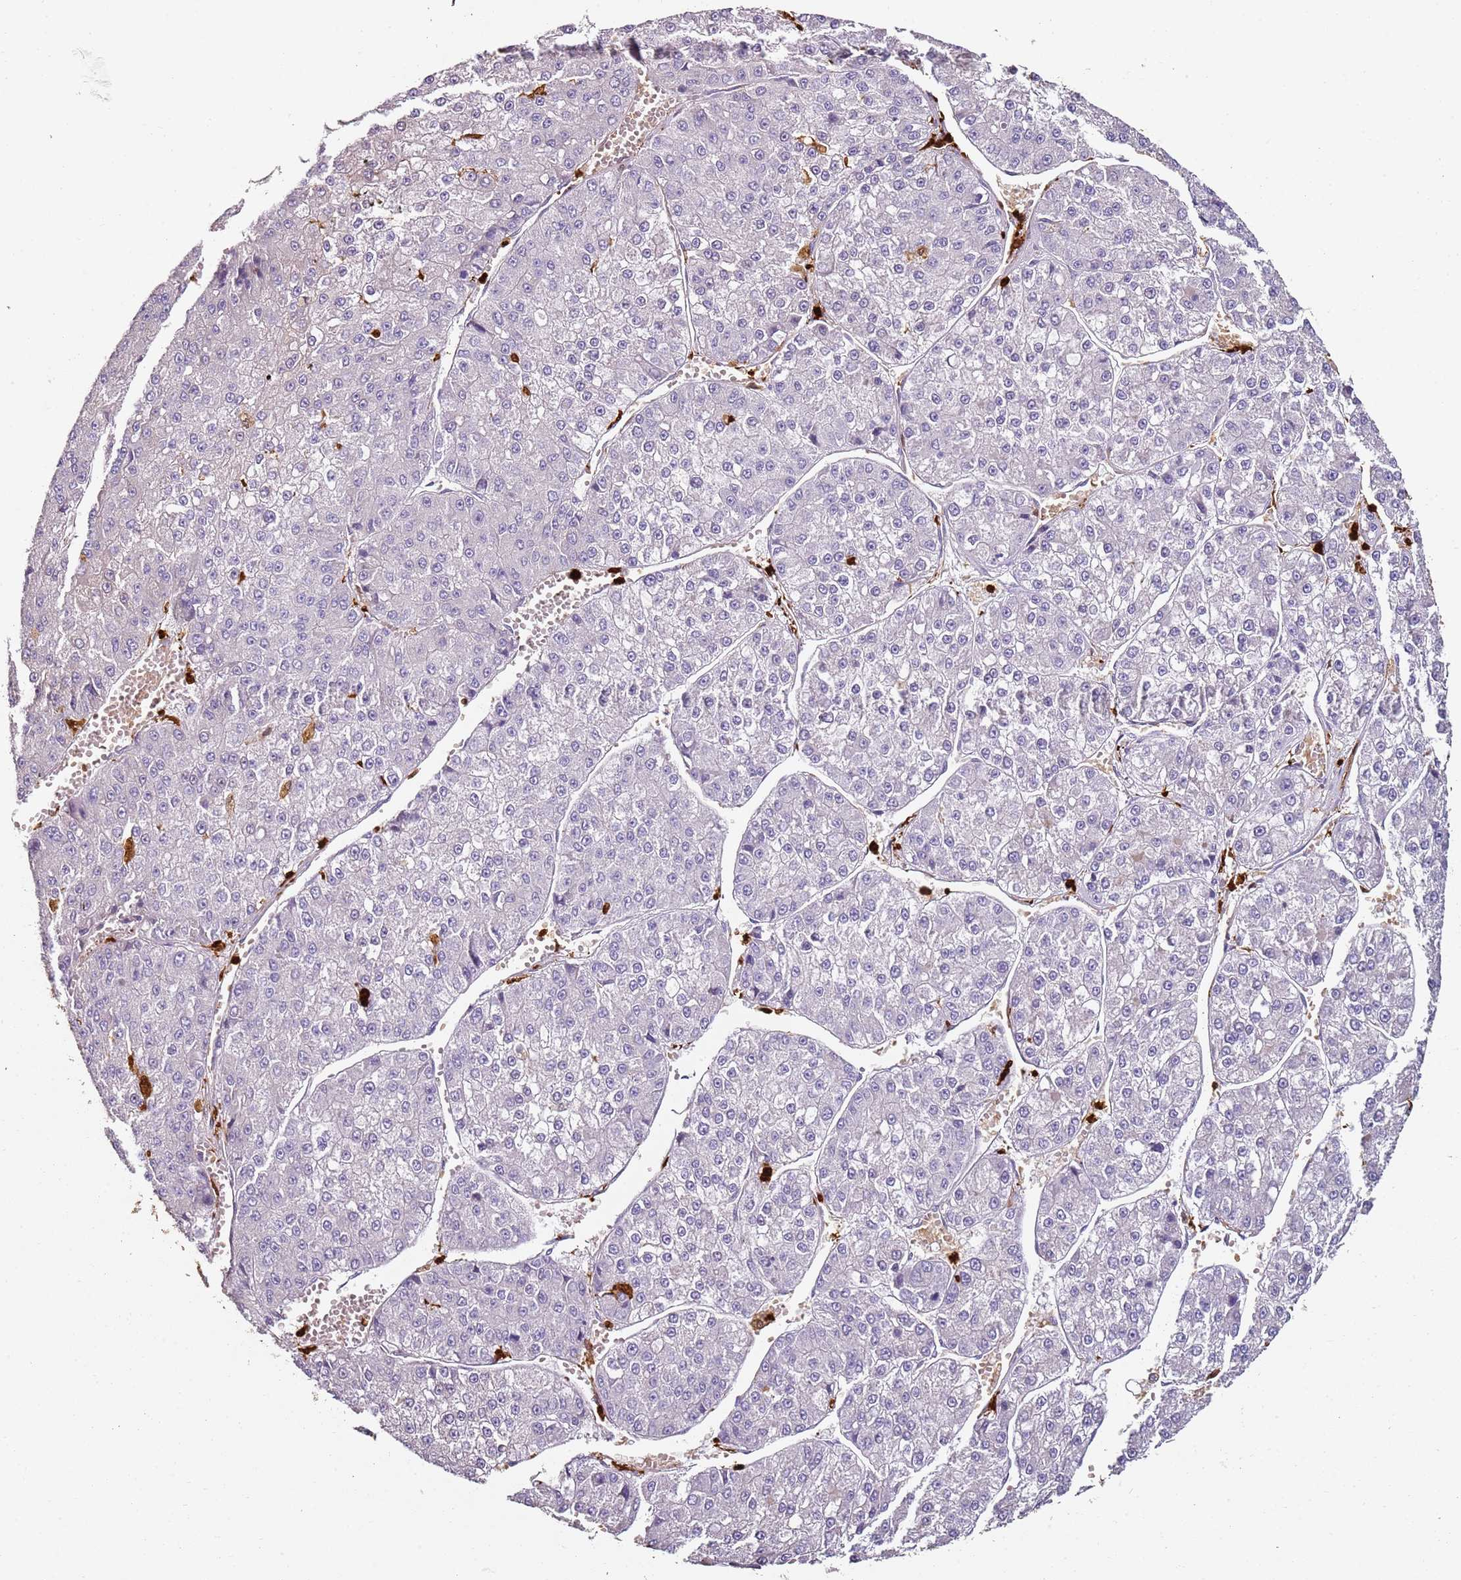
{"staining": {"intensity": "negative", "quantity": "none", "location": "none"}, "tissue": "liver cancer", "cell_type": "Tumor cells", "image_type": "cancer", "snomed": [{"axis": "morphology", "description": "Carcinoma, Hepatocellular, NOS"}, {"axis": "topography", "description": "Liver"}], "caption": "High magnification brightfield microscopy of hepatocellular carcinoma (liver) stained with DAB (brown) and counterstained with hematoxylin (blue): tumor cells show no significant expression.", "gene": "S100A4", "patient": {"sex": "female", "age": 73}}